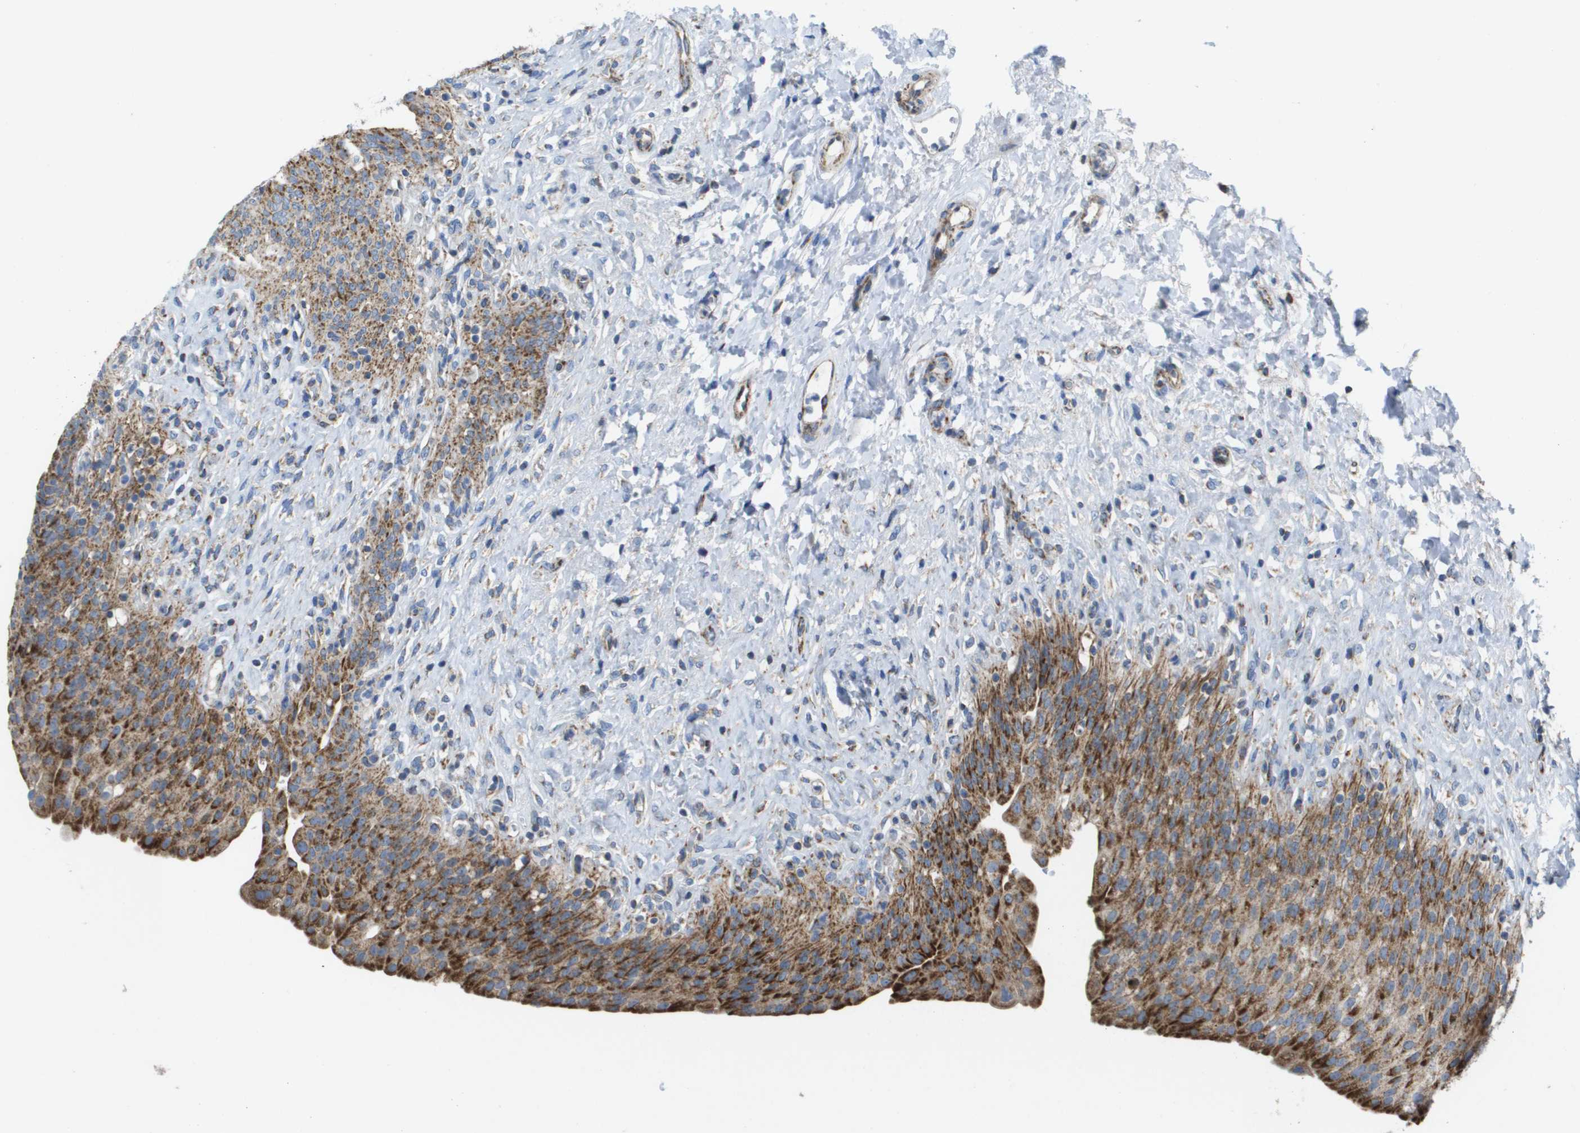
{"staining": {"intensity": "strong", "quantity": ">75%", "location": "cytoplasmic/membranous"}, "tissue": "urinary bladder", "cell_type": "Urothelial cells", "image_type": "normal", "snomed": [{"axis": "morphology", "description": "Urothelial carcinoma, High grade"}, {"axis": "topography", "description": "Urinary bladder"}], "caption": "DAB immunohistochemical staining of benign urinary bladder displays strong cytoplasmic/membranous protein expression in about >75% of urothelial cells.", "gene": "FIS1", "patient": {"sex": "male", "age": 46}}